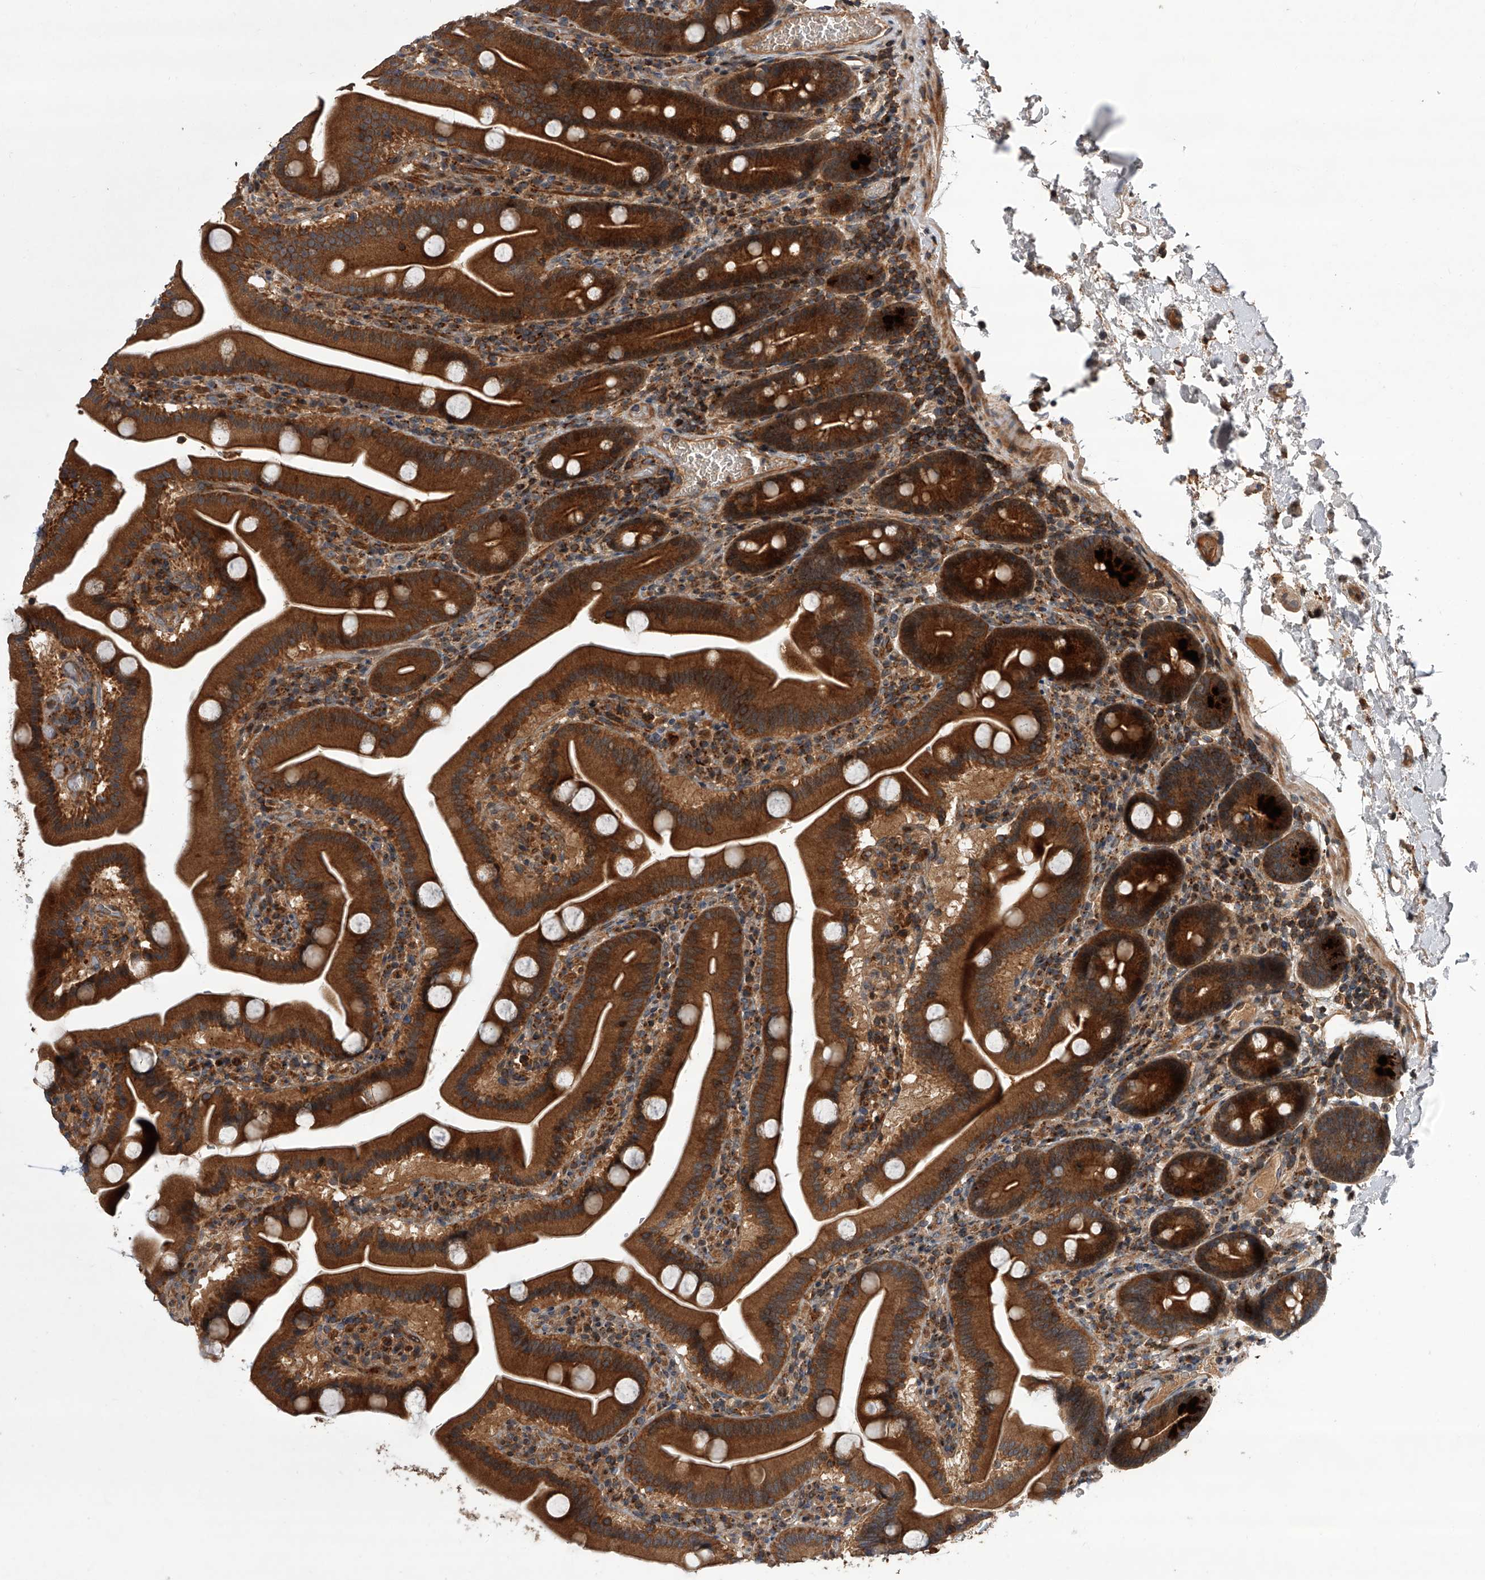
{"staining": {"intensity": "strong", "quantity": ">75%", "location": "cytoplasmic/membranous"}, "tissue": "duodenum", "cell_type": "Glandular cells", "image_type": "normal", "snomed": [{"axis": "morphology", "description": "Normal tissue, NOS"}, {"axis": "topography", "description": "Duodenum"}], "caption": "Strong cytoplasmic/membranous protein expression is identified in approximately >75% of glandular cells in duodenum.", "gene": "USP47", "patient": {"sex": "male", "age": 55}}